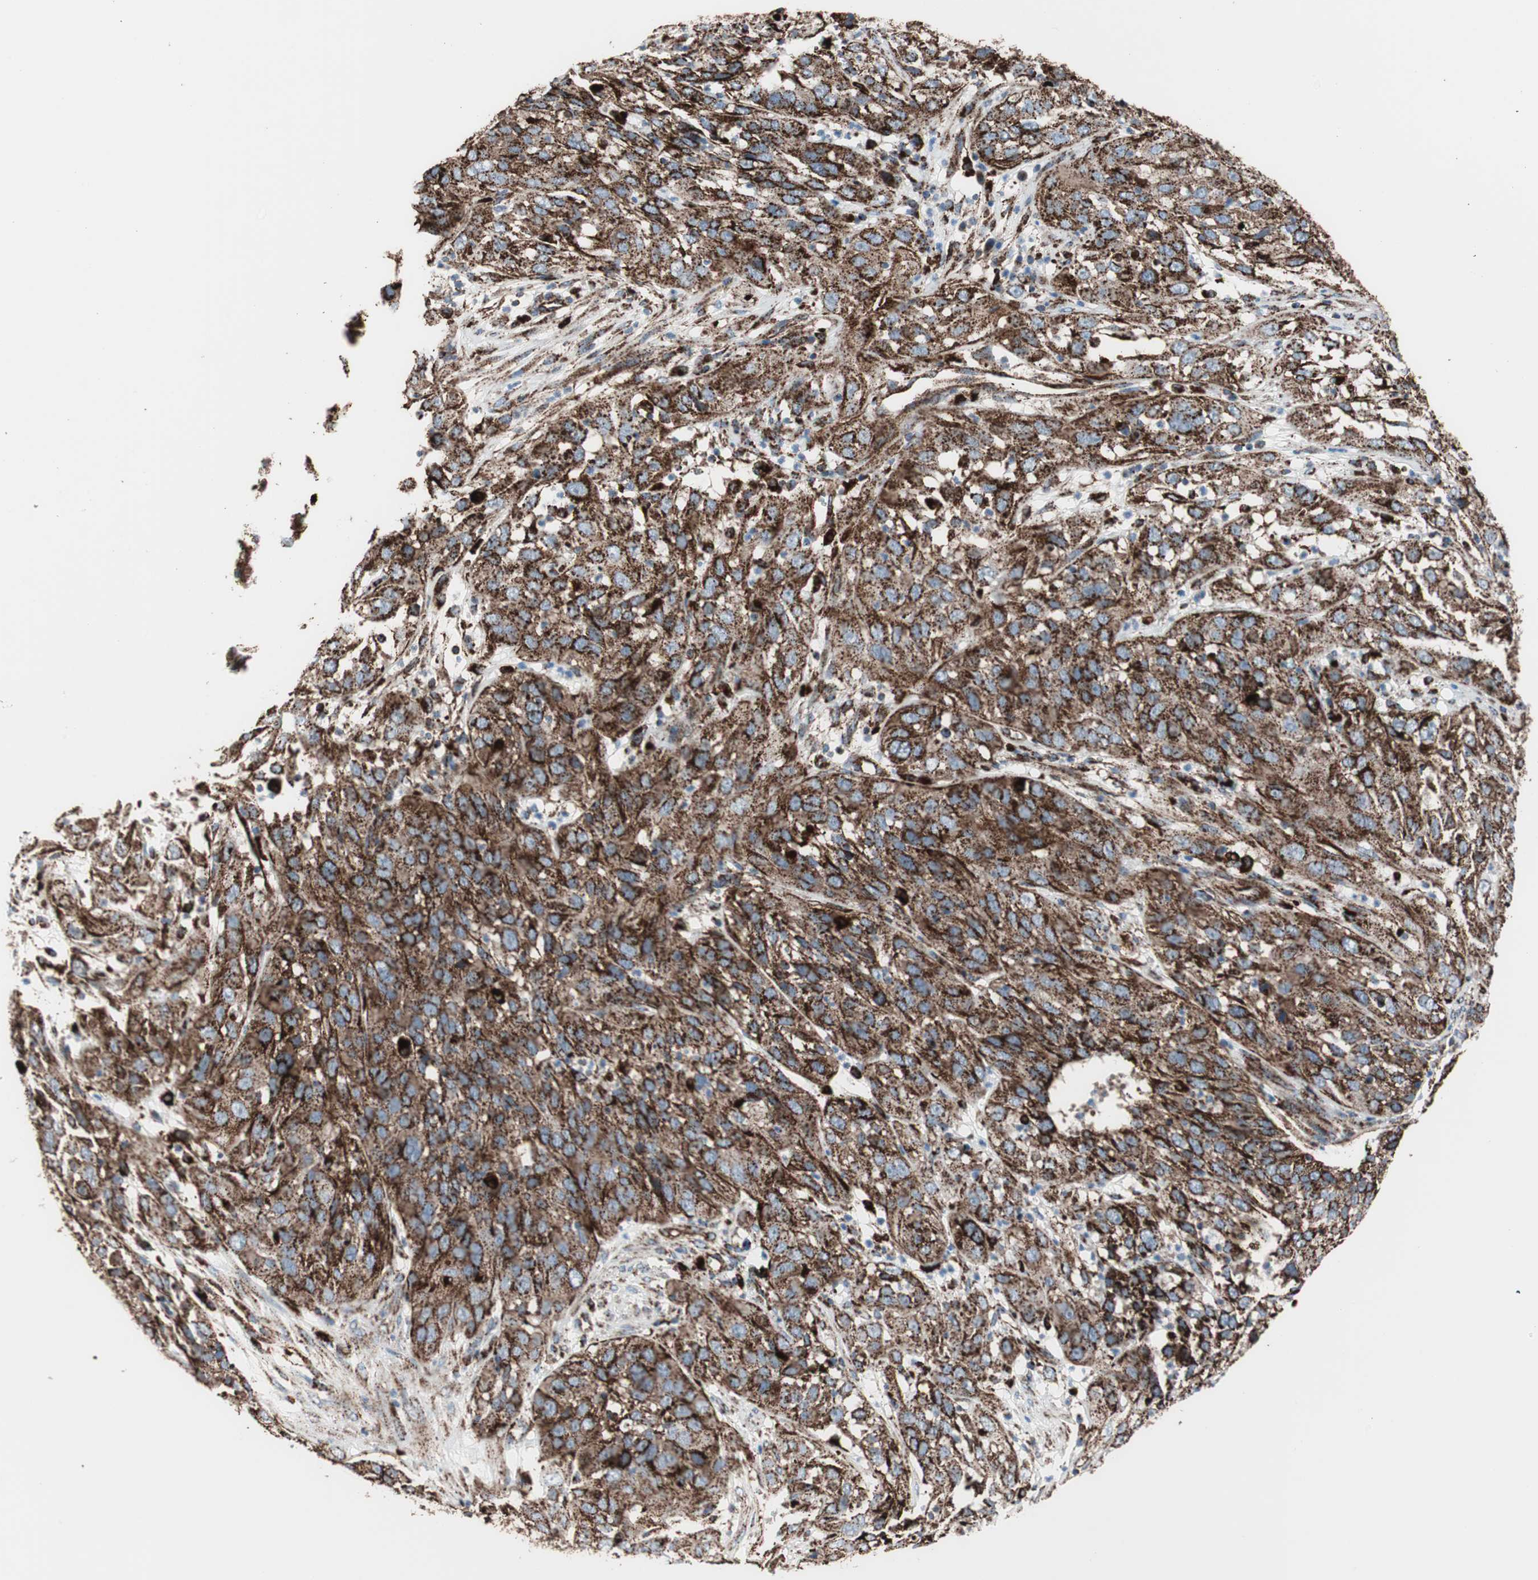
{"staining": {"intensity": "strong", "quantity": ">75%", "location": "cytoplasmic/membranous"}, "tissue": "cervical cancer", "cell_type": "Tumor cells", "image_type": "cancer", "snomed": [{"axis": "morphology", "description": "Squamous cell carcinoma, NOS"}, {"axis": "topography", "description": "Cervix"}], "caption": "DAB (3,3'-diaminobenzidine) immunohistochemical staining of human cervical cancer (squamous cell carcinoma) exhibits strong cytoplasmic/membranous protein positivity in approximately >75% of tumor cells.", "gene": "LAMP1", "patient": {"sex": "female", "age": 32}}